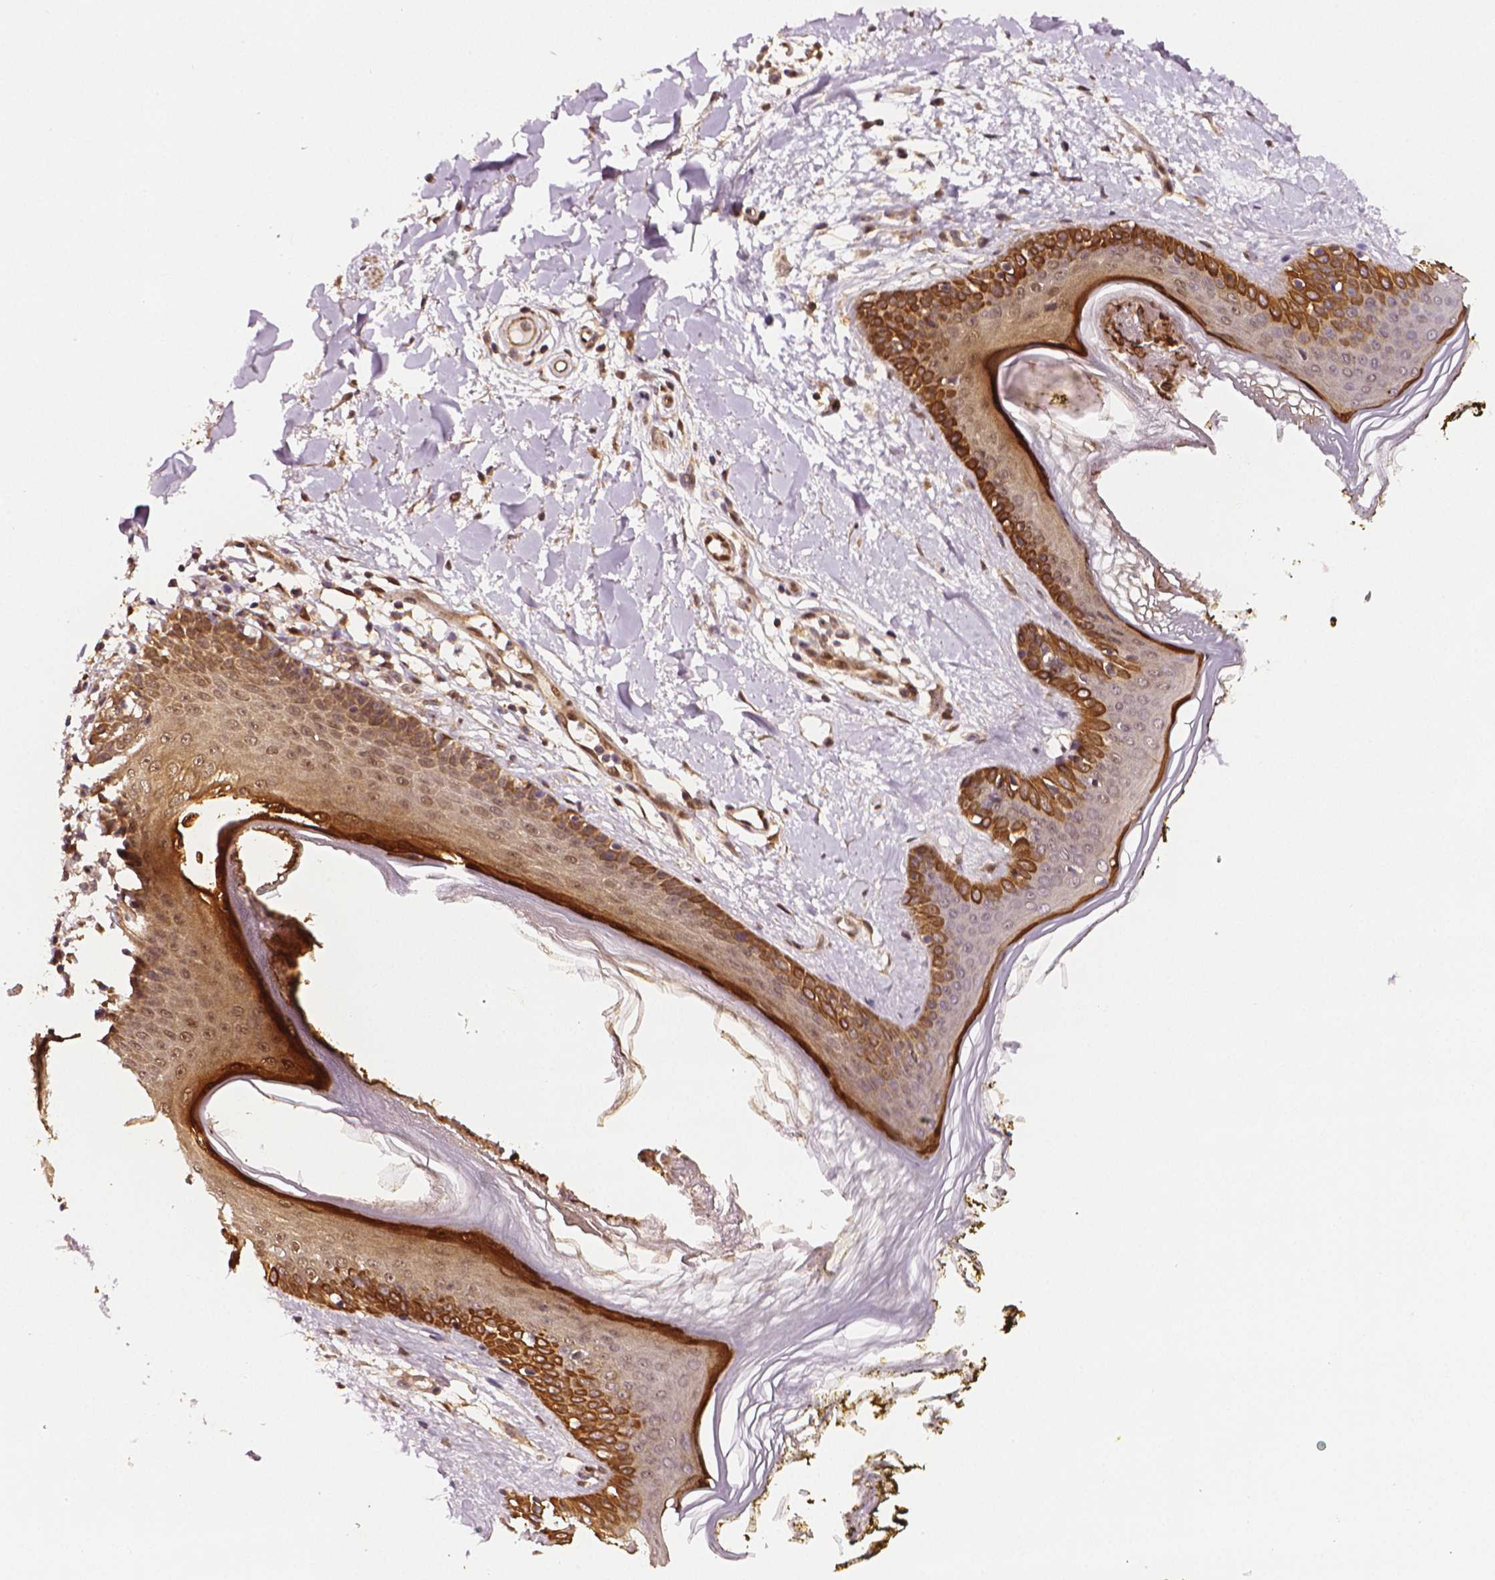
{"staining": {"intensity": "strong", "quantity": ">75%", "location": "cytoplasmic/membranous,nuclear"}, "tissue": "skin", "cell_type": "Fibroblasts", "image_type": "normal", "snomed": [{"axis": "morphology", "description": "Normal tissue, NOS"}, {"axis": "topography", "description": "Skin"}], "caption": "IHC of unremarkable skin exhibits high levels of strong cytoplasmic/membranous,nuclear positivity in about >75% of fibroblasts. (IHC, brightfield microscopy, high magnification).", "gene": "STAT3", "patient": {"sex": "female", "age": 34}}